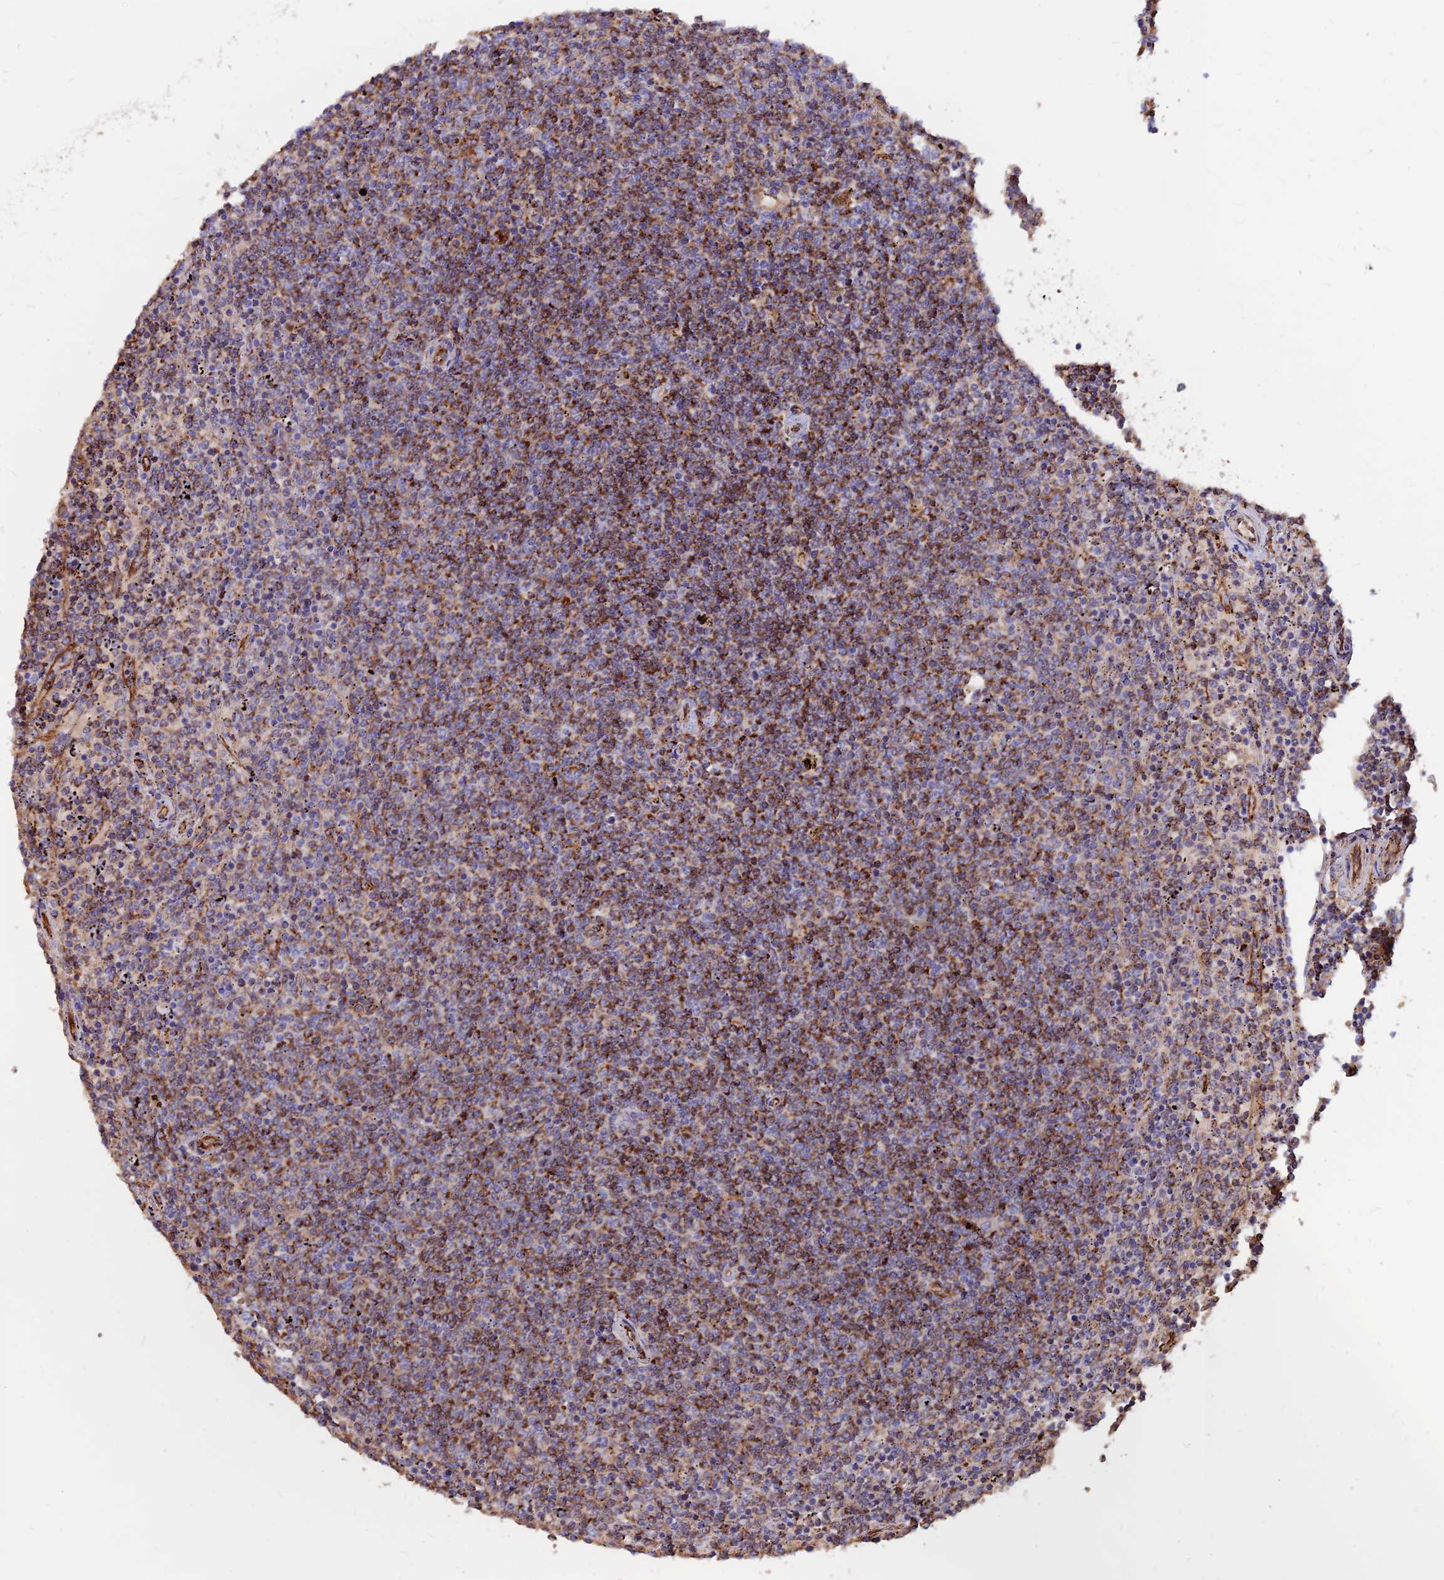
{"staining": {"intensity": "moderate", "quantity": "25%-75%", "location": "cytoplasmic/membranous"}, "tissue": "lymphoma", "cell_type": "Tumor cells", "image_type": "cancer", "snomed": [{"axis": "morphology", "description": "Malignant lymphoma, non-Hodgkin's type, Low grade"}, {"axis": "topography", "description": "Spleen"}], "caption": "Brown immunohistochemical staining in human low-grade malignant lymphoma, non-Hodgkin's type displays moderate cytoplasmic/membranous positivity in approximately 25%-75% of tumor cells.", "gene": "CDK18", "patient": {"sex": "female", "age": 50}}